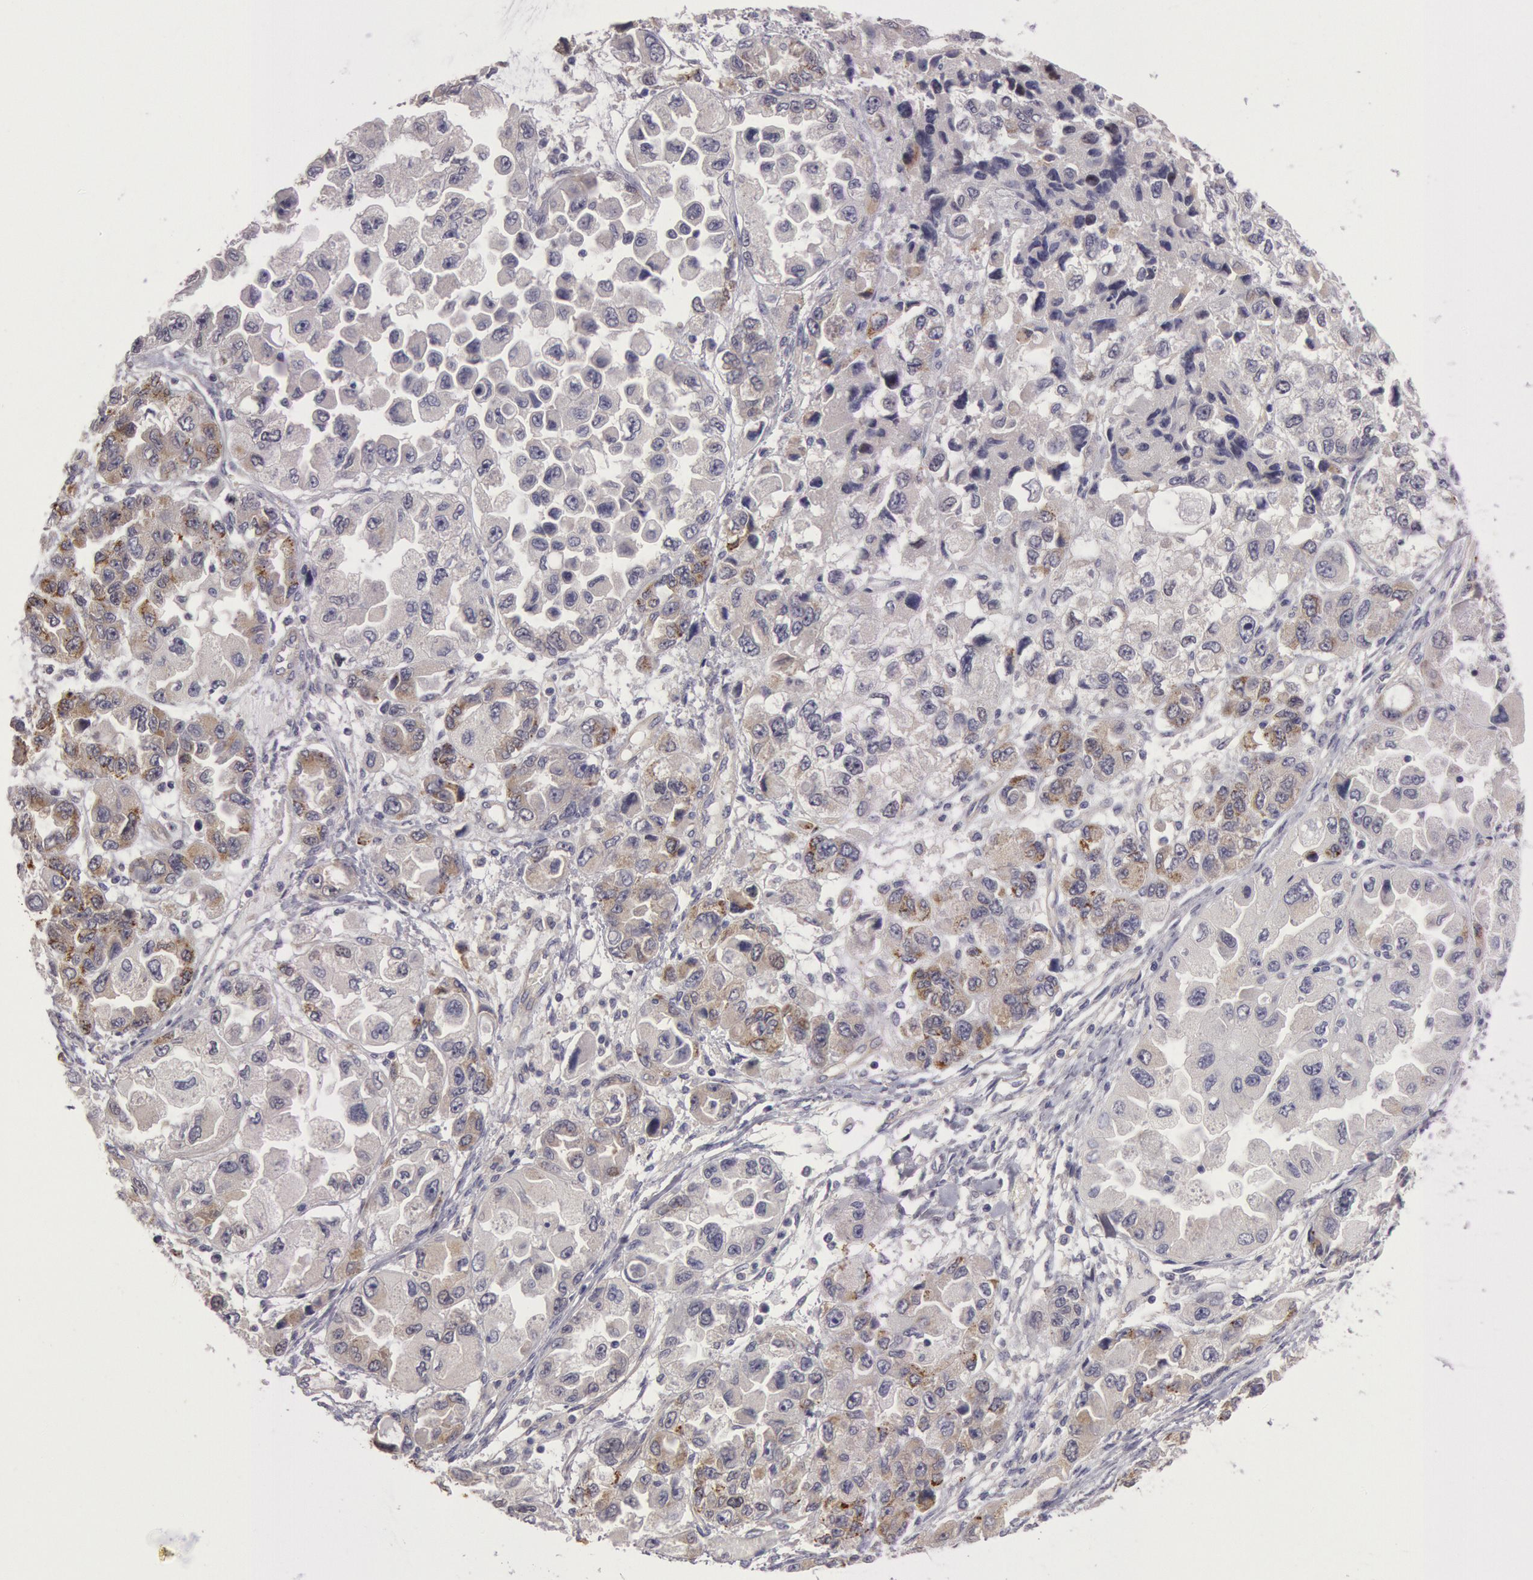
{"staining": {"intensity": "negative", "quantity": "none", "location": "none"}, "tissue": "ovarian cancer", "cell_type": "Tumor cells", "image_type": "cancer", "snomed": [{"axis": "morphology", "description": "Cystadenocarcinoma, serous, NOS"}, {"axis": "topography", "description": "Ovary"}], "caption": "This is a histopathology image of immunohistochemistry (IHC) staining of serous cystadenocarcinoma (ovarian), which shows no staining in tumor cells.", "gene": "AMOTL1", "patient": {"sex": "female", "age": 84}}